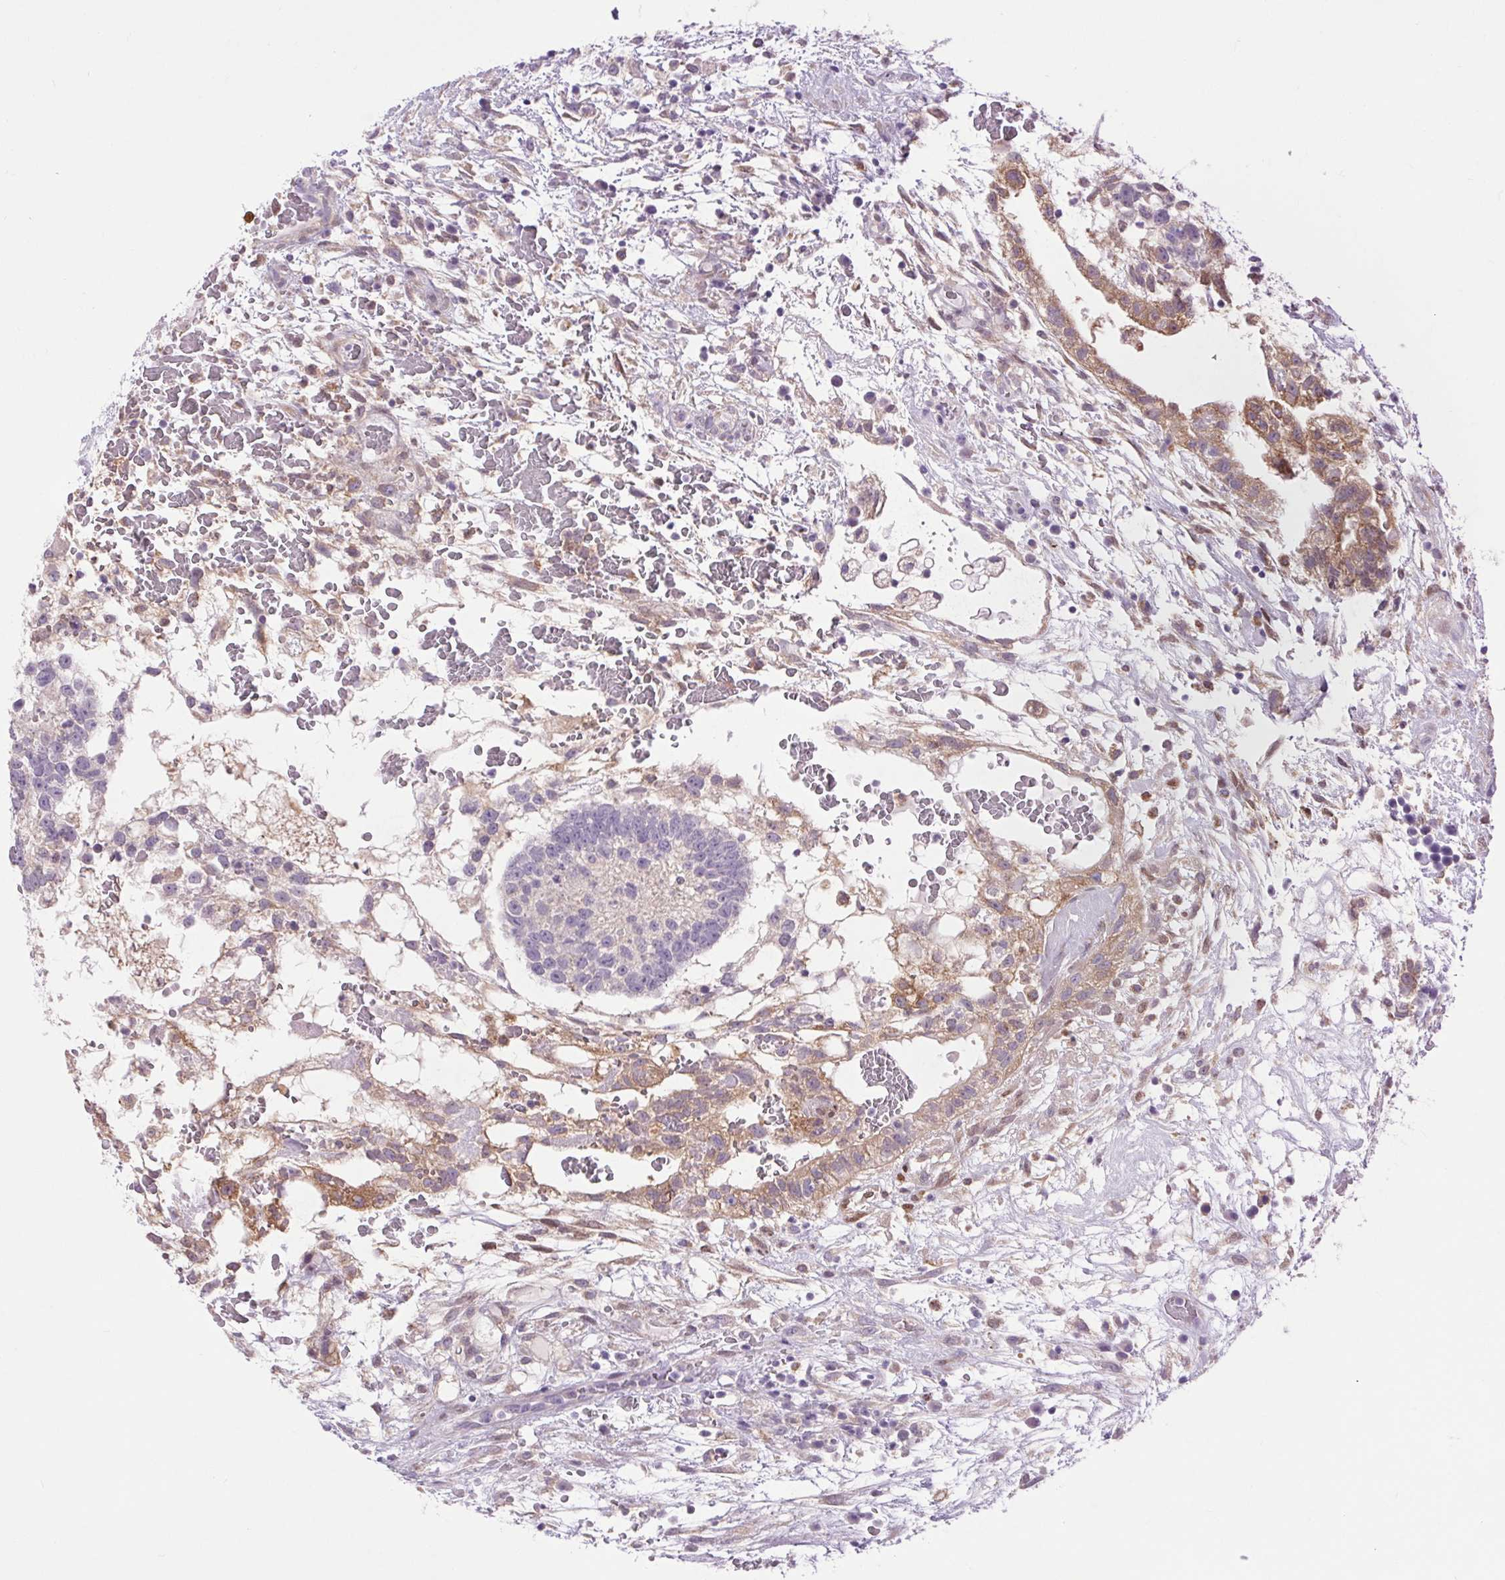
{"staining": {"intensity": "moderate", "quantity": ">75%", "location": "cytoplasmic/membranous"}, "tissue": "testis cancer", "cell_type": "Tumor cells", "image_type": "cancer", "snomed": [{"axis": "morphology", "description": "Normal tissue, NOS"}, {"axis": "morphology", "description": "Carcinoma, Embryonal, NOS"}, {"axis": "topography", "description": "Testis"}], "caption": "Protein expression analysis of embryonal carcinoma (testis) displays moderate cytoplasmic/membranous positivity in approximately >75% of tumor cells.", "gene": "SOWAHC", "patient": {"sex": "male", "age": 32}}